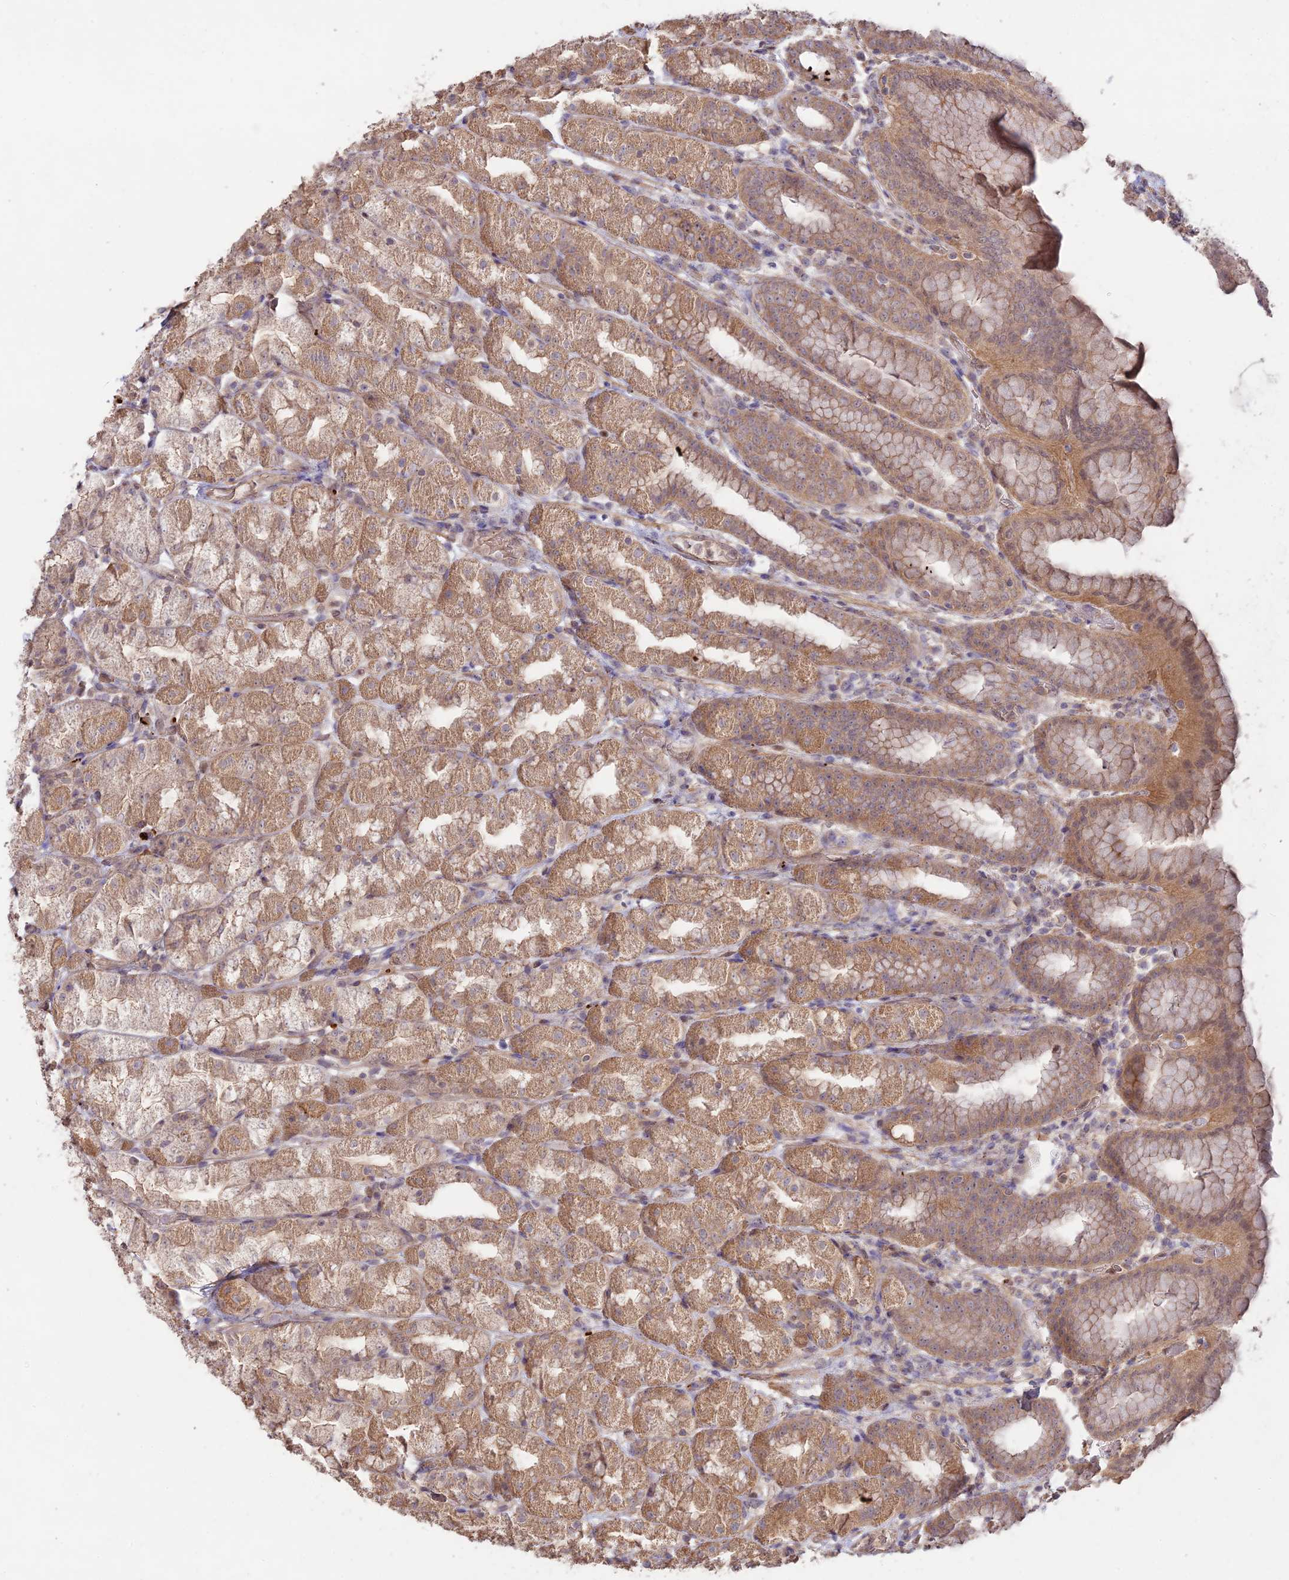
{"staining": {"intensity": "moderate", "quantity": ">75%", "location": "cytoplasmic/membranous"}, "tissue": "stomach", "cell_type": "Glandular cells", "image_type": "normal", "snomed": [{"axis": "morphology", "description": "Normal tissue, NOS"}, {"axis": "topography", "description": "Stomach, upper"}], "caption": "Glandular cells exhibit medium levels of moderate cytoplasmic/membranous expression in approximately >75% of cells in unremarkable stomach. (brown staining indicates protein expression, while blue staining denotes nuclei).", "gene": "CLCF1", "patient": {"sex": "male", "age": 68}}